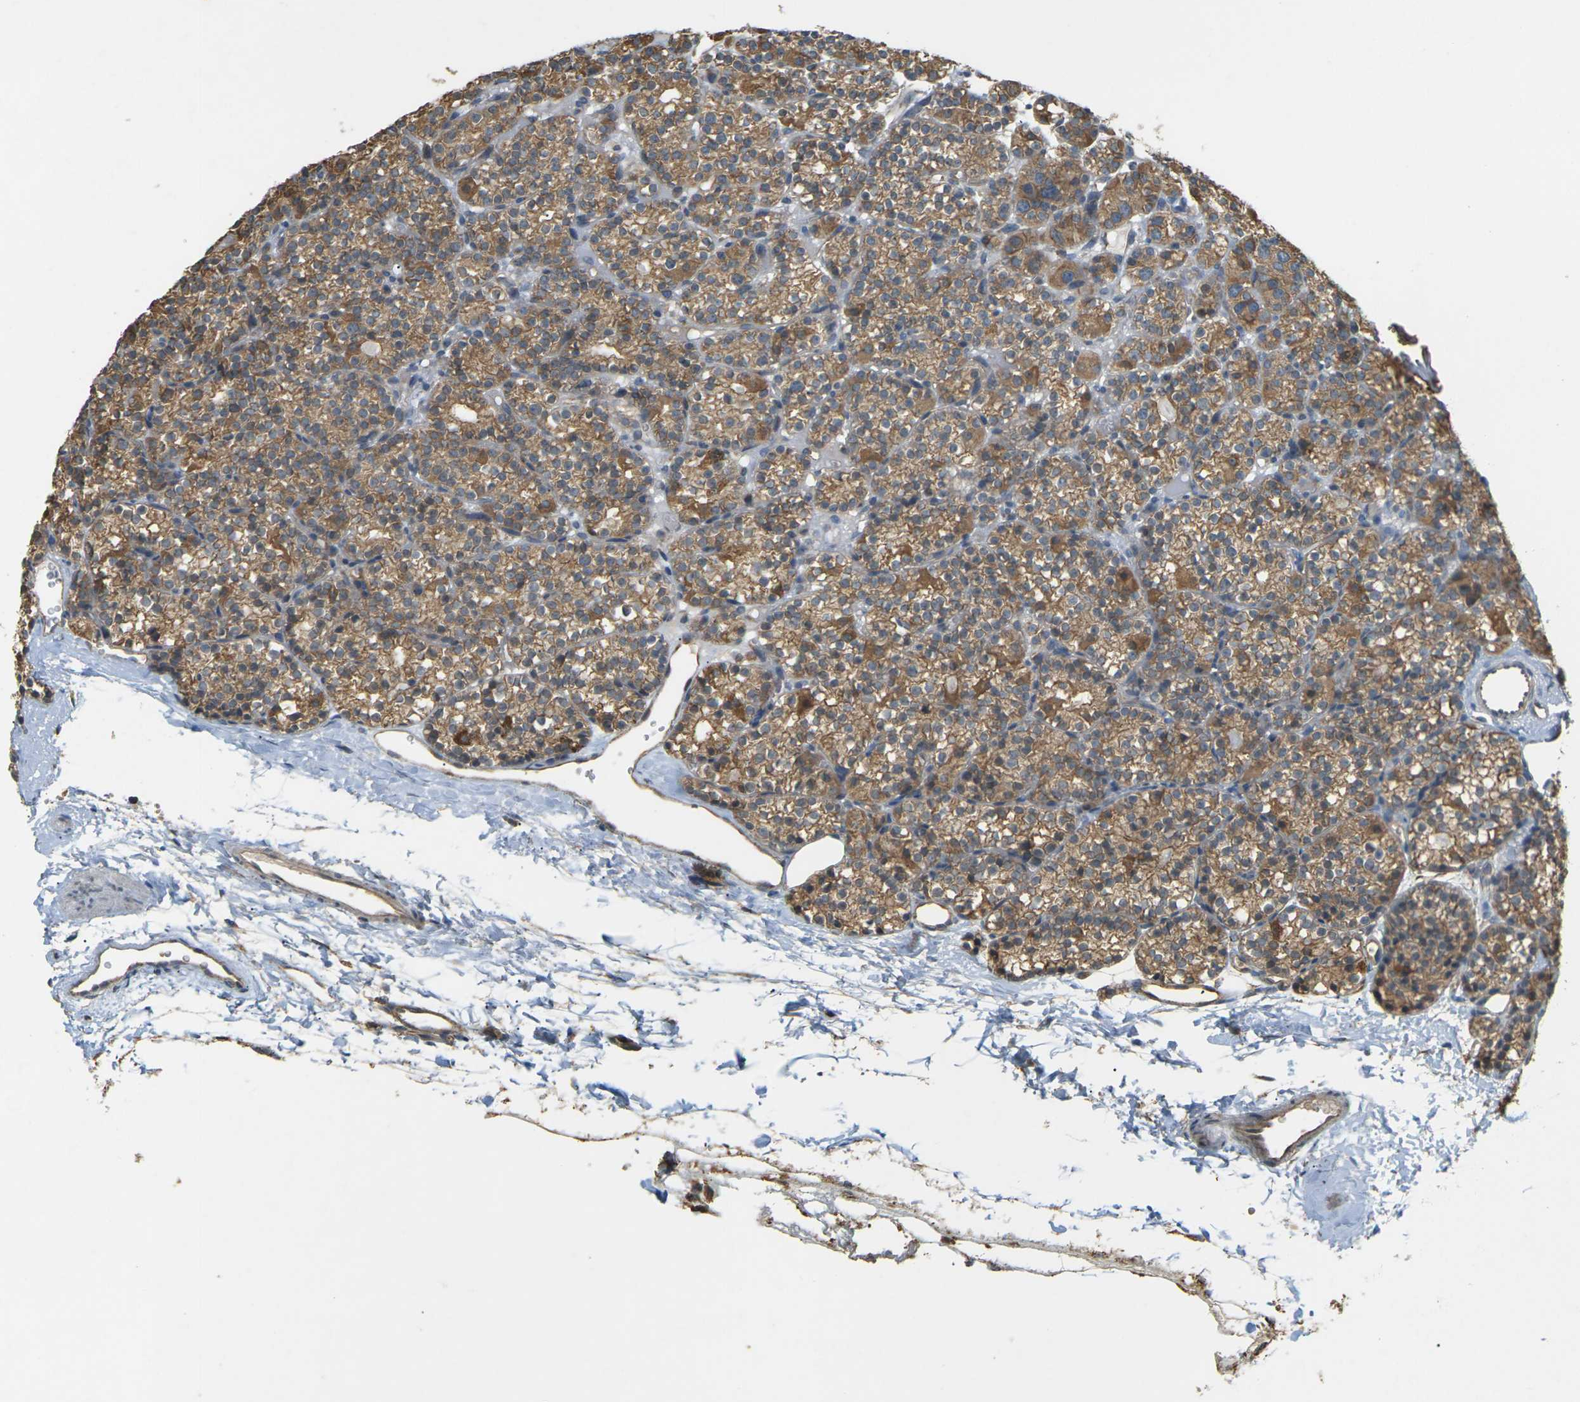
{"staining": {"intensity": "moderate", "quantity": ">75%", "location": "cytoplasmic/membranous"}, "tissue": "parathyroid gland", "cell_type": "Glandular cells", "image_type": "normal", "snomed": [{"axis": "morphology", "description": "Normal tissue, NOS"}, {"axis": "topography", "description": "Parathyroid gland"}], "caption": "Parathyroid gland stained with immunohistochemistry shows moderate cytoplasmic/membranous staining in approximately >75% of glandular cells.", "gene": "KSR1", "patient": {"sex": "female", "age": 64}}